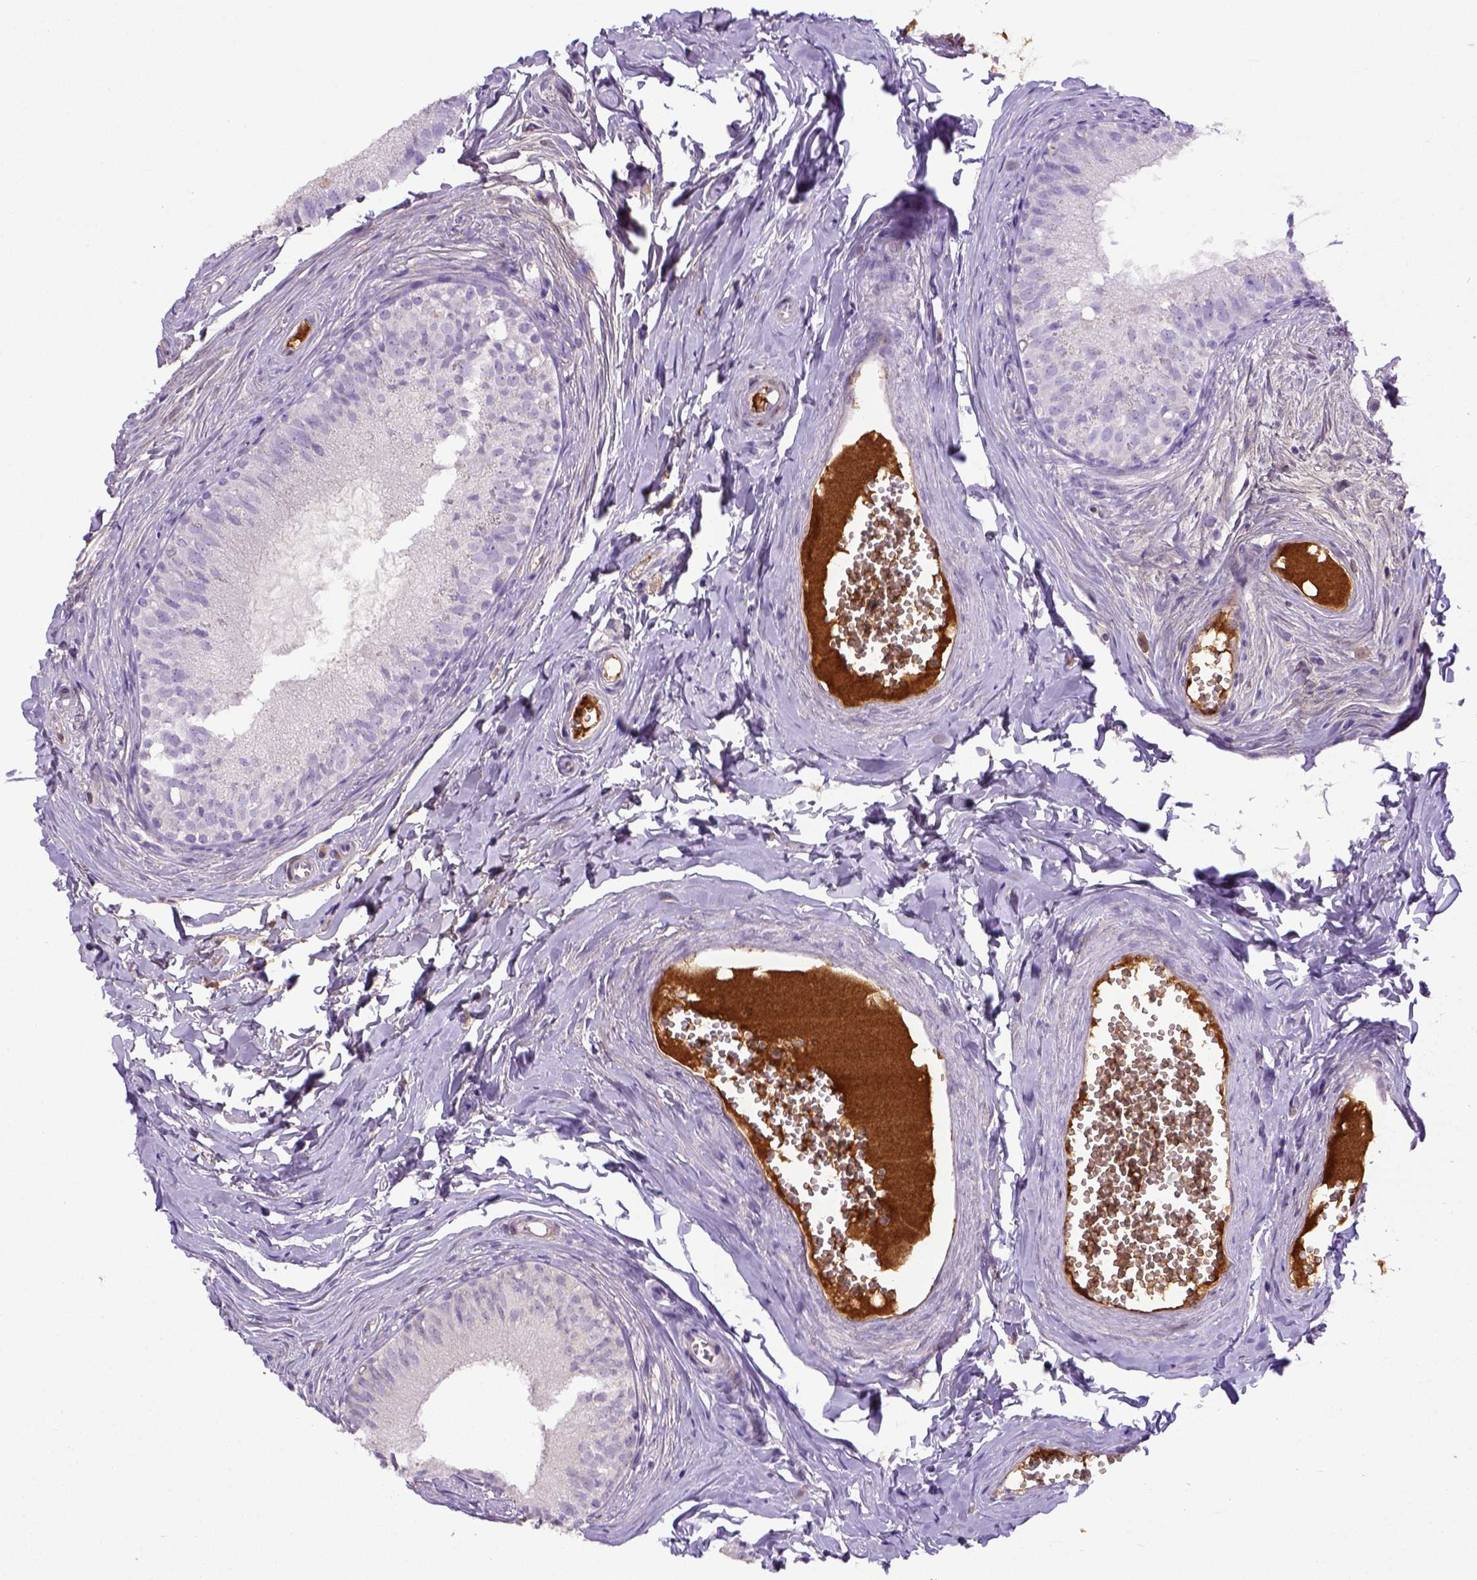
{"staining": {"intensity": "negative", "quantity": "none", "location": "none"}, "tissue": "epididymis", "cell_type": "Glandular cells", "image_type": "normal", "snomed": [{"axis": "morphology", "description": "Normal tissue, NOS"}, {"axis": "topography", "description": "Epididymis"}], "caption": "Immunohistochemistry (IHC) micrograph of benign epididymis stained for a protein (brown), which shows no expression in glandular cells.", "gene": "ITIH4", "patient": {"sex": "male", "age": 45}}